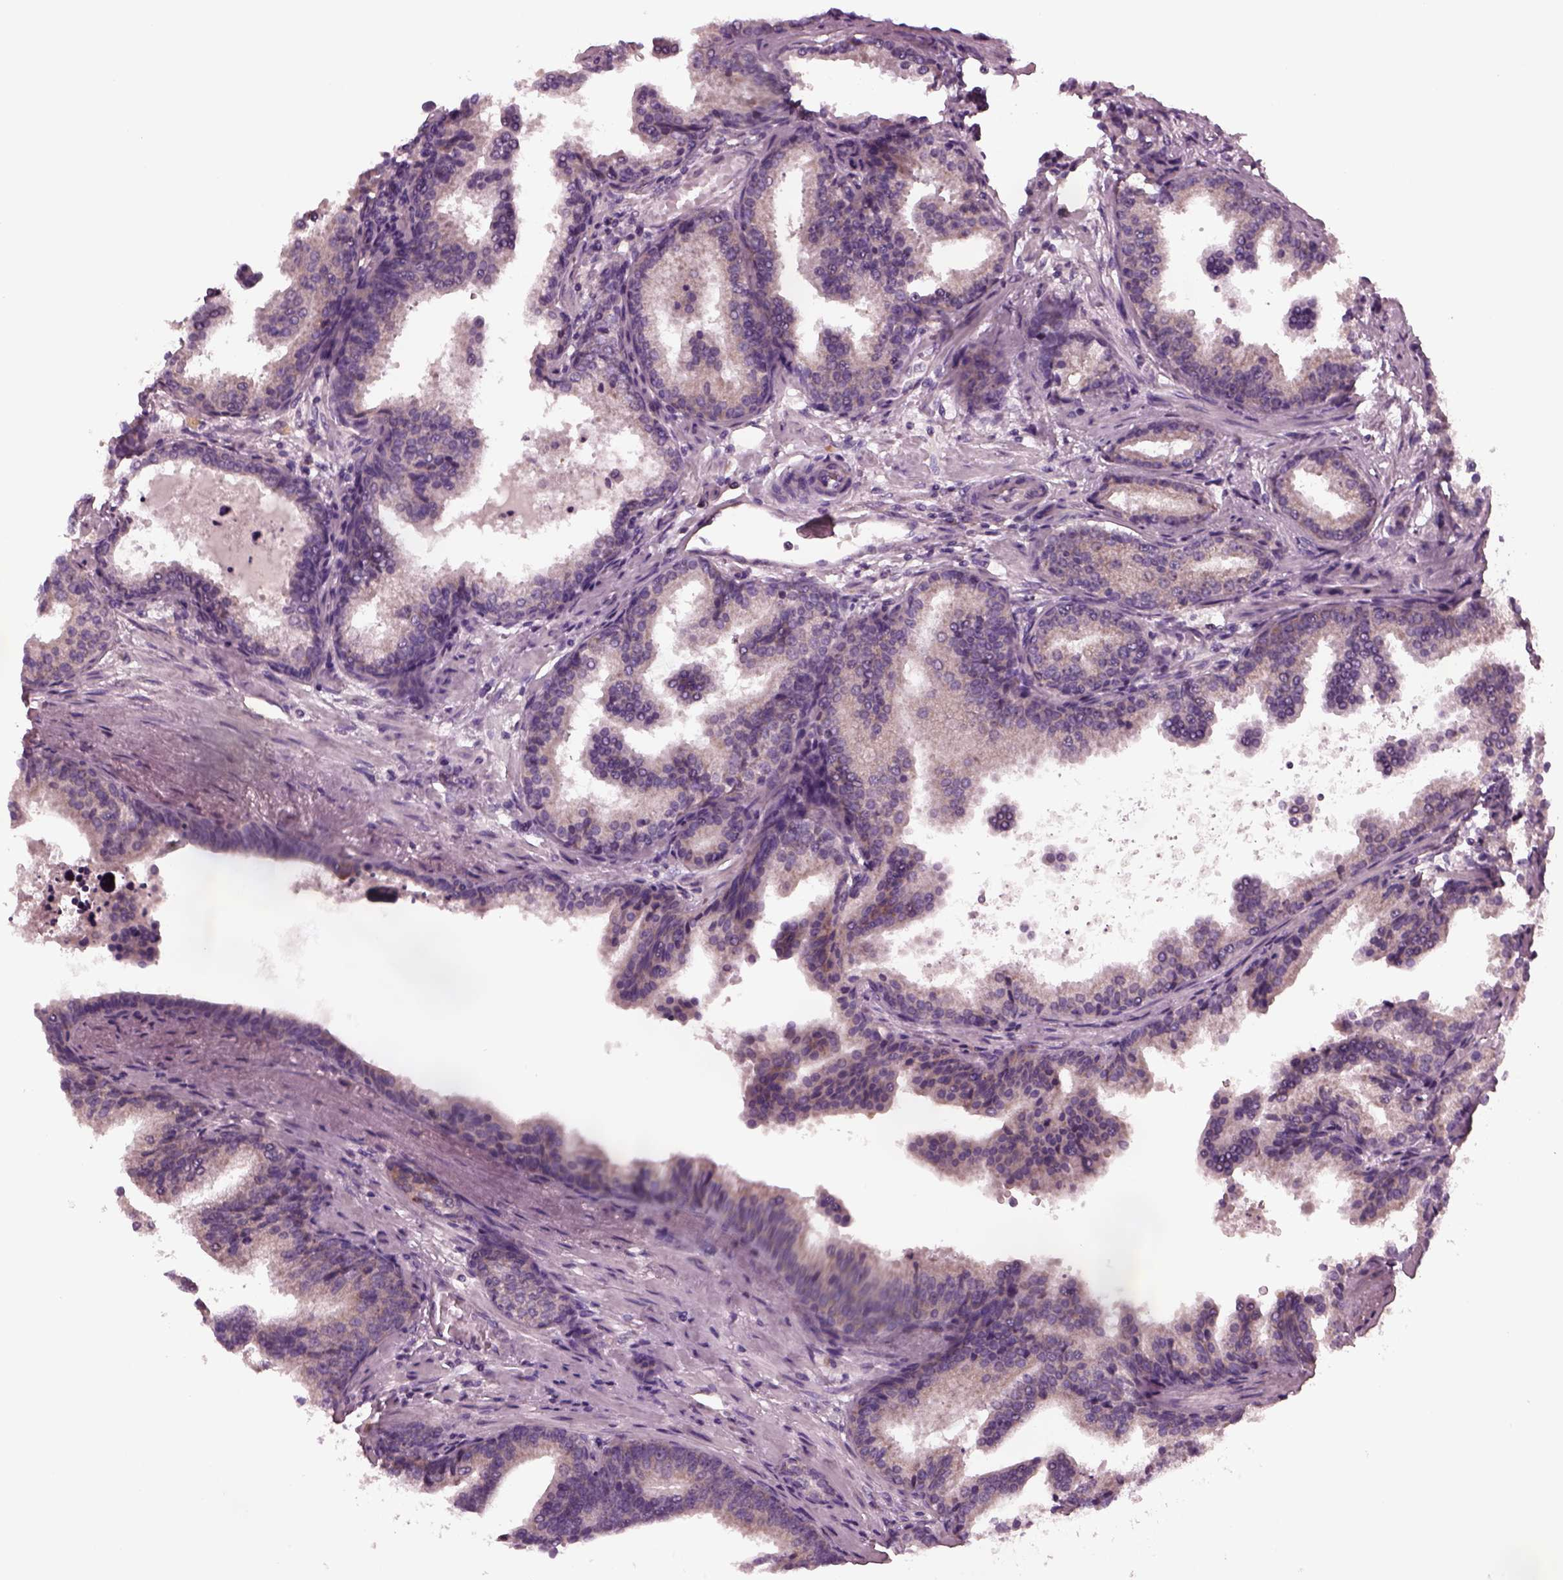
{"staining": {"intensity": "weak", "quantity": "<25%", "location": "cytoplasmic/membranous"}, "tissue": "prostate cancer", "cell_type": "Tumor cells", "image_type": "cancer", "snomed": [{"axis": "morphology", "description": "Adenocarcinoma, NOS"}, {"axis": "topography", "description": "Prostate"}], "caption": "DAB immunohistochemical staining of human prostate cancer reveals no significant staining in tumor cells.", "gene": "AP4M1", "patient": {"sex": "male", "age": 64}}